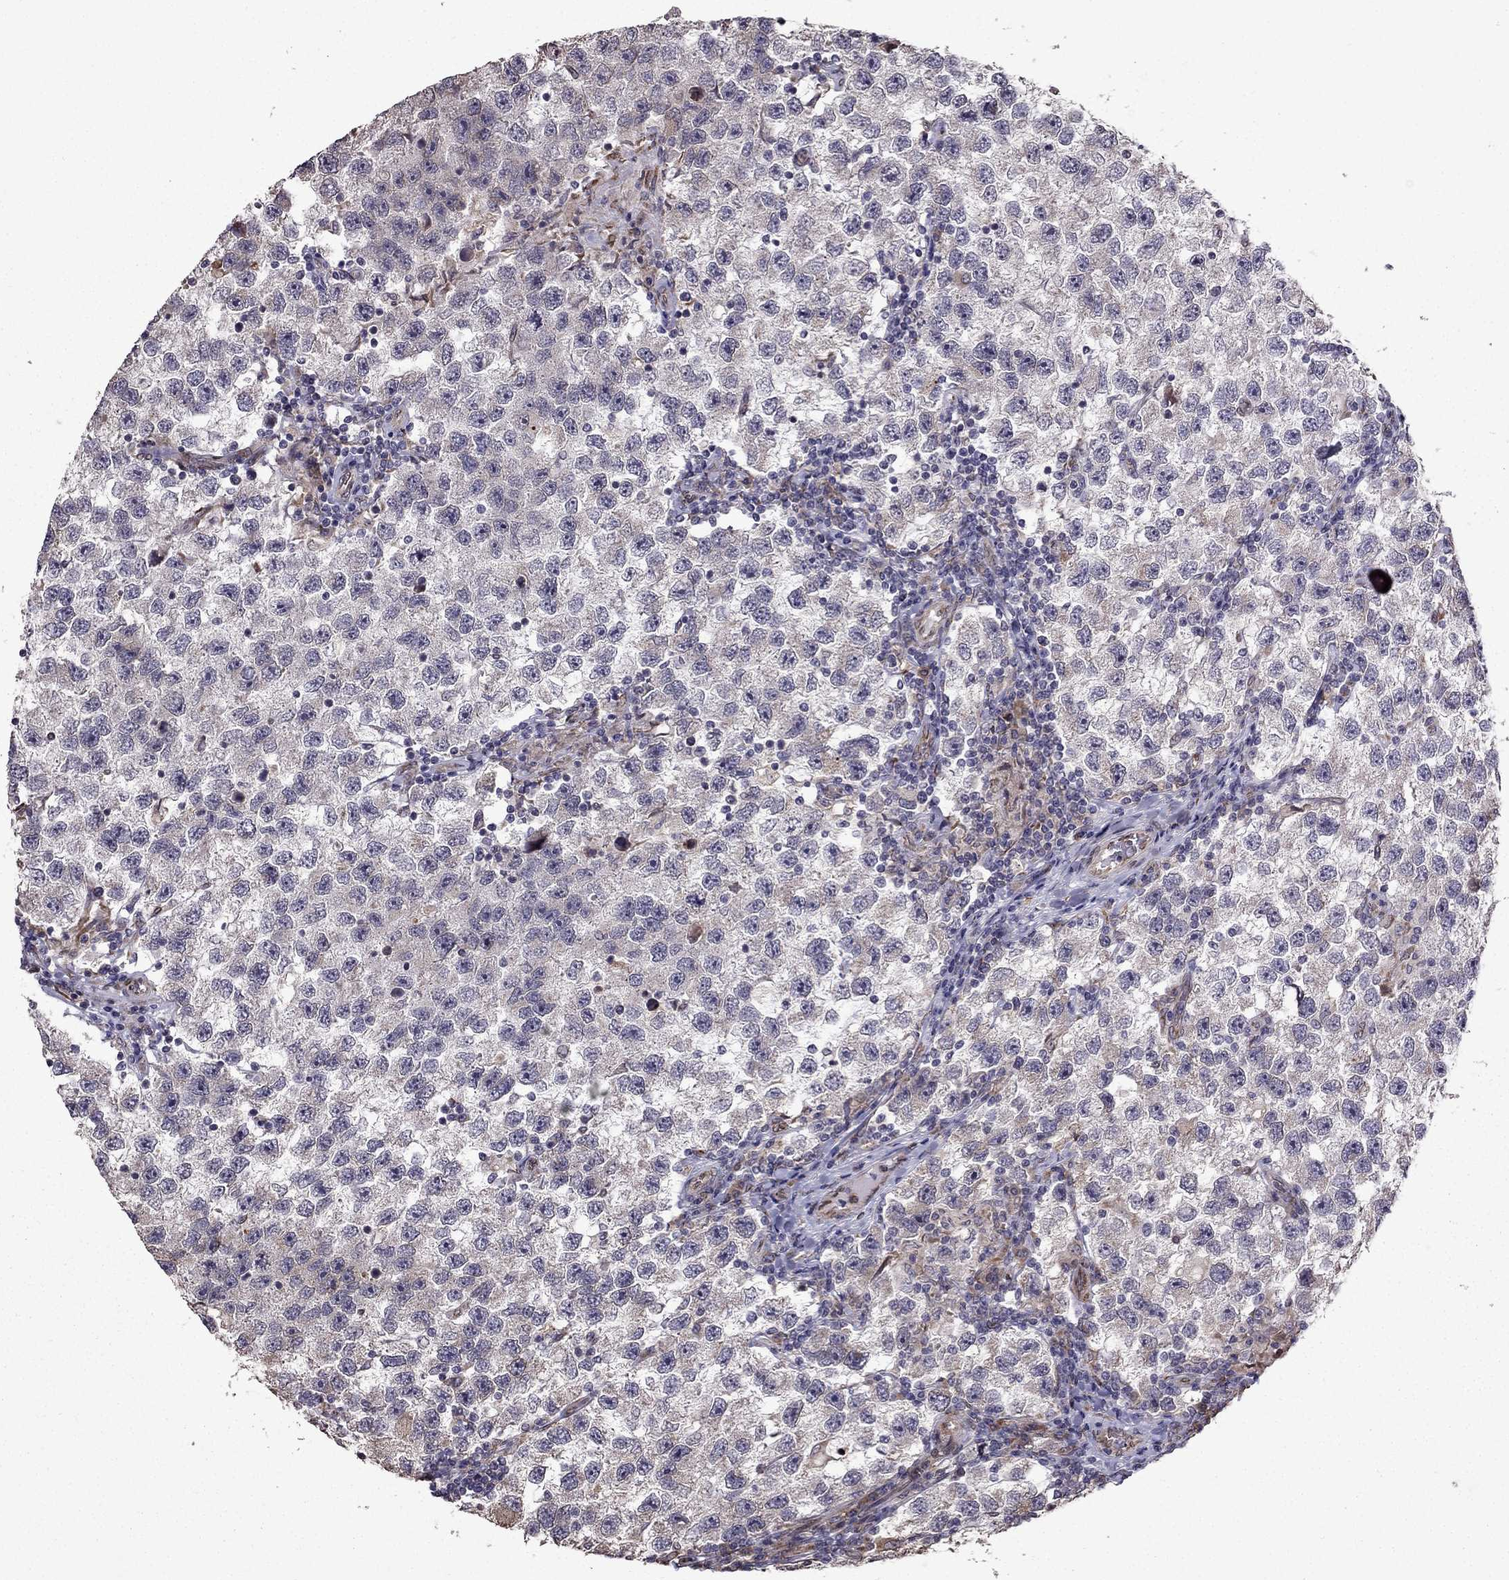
{"staining": {"intensity": "negative", "quantity": "none", "location": "none"}, "tissue": "testis cancer", "cell_type": "Tumor cells", "image_type": "cancer", "snomed": [{"axis": "morphology", "description": "Seminoma, NOS"}, {"axis": "topography", "description": "Testis"}], "caption": "This photomicrograph is of testis cancer (seminoma) stained with immunohistochemistry to label a protein in brown with the nuclei are counter-stained blue. There is no positivity in tumor cells.", "gene": "IKBIP", "patient": {"sex": "male", "age": 26}}